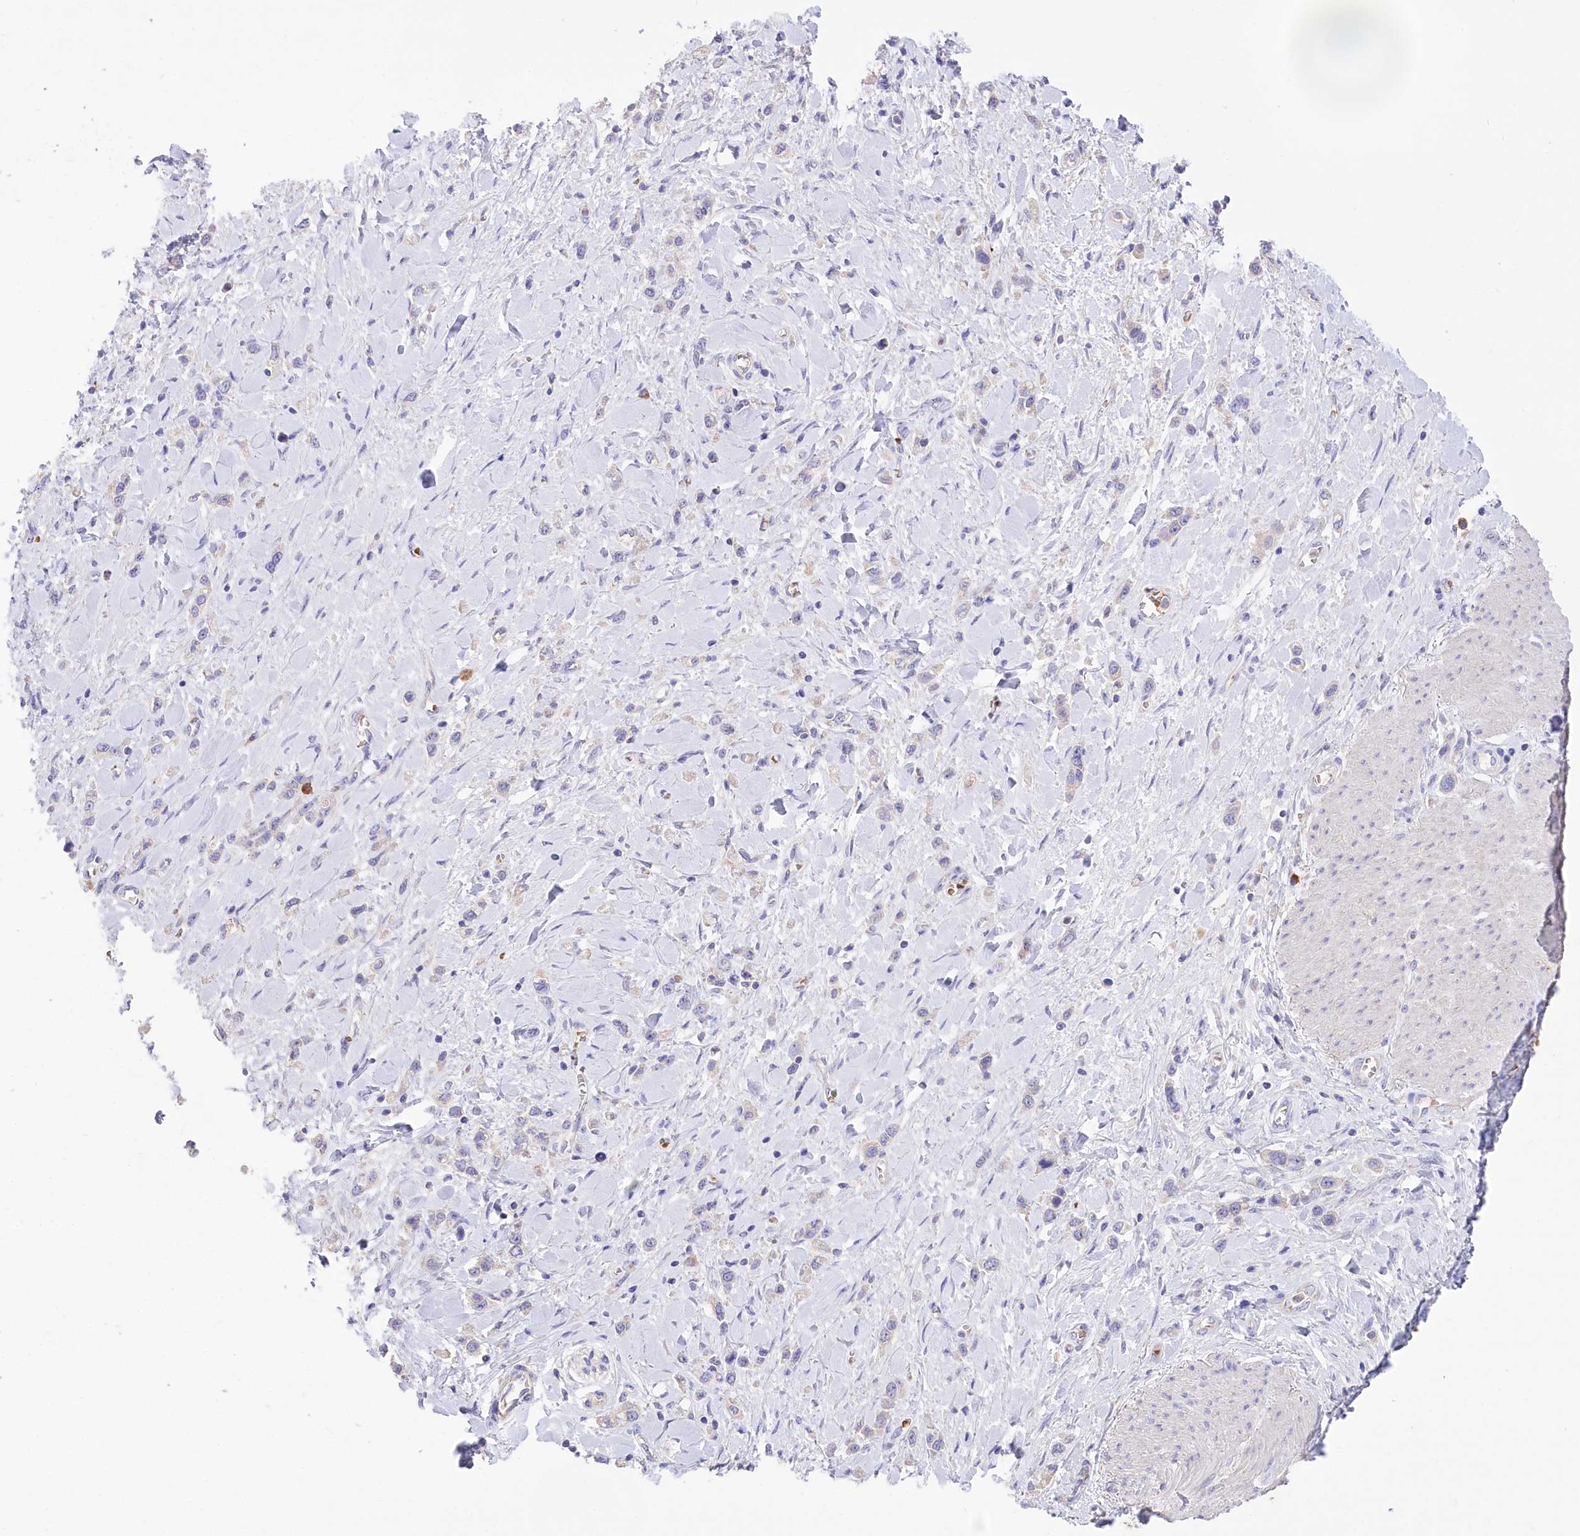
{"staining": {"intensity": "negative", "quantity": "none", "location": "none"}, "tissue": "stomach cancer", "cell_type": "Tumor cells", "image_type": "cancer", "snomed": [{"axis": "morphology", "description": "Normal tissue, NOS"}, {"axis": "morphology", "description": "Adenocarcinoma, NOS"}, {"axis": "topography", "description": "Stomach, upper"}, {"axis": "topography", "description": "Stomach"}], "caption": "Adenocarcinoma (stomach) stained for a protein using immunohistochemistry reveals no staining tumor cells.", "gene": "PRSS53", "patient": {"sex": "female", "age": 65}}